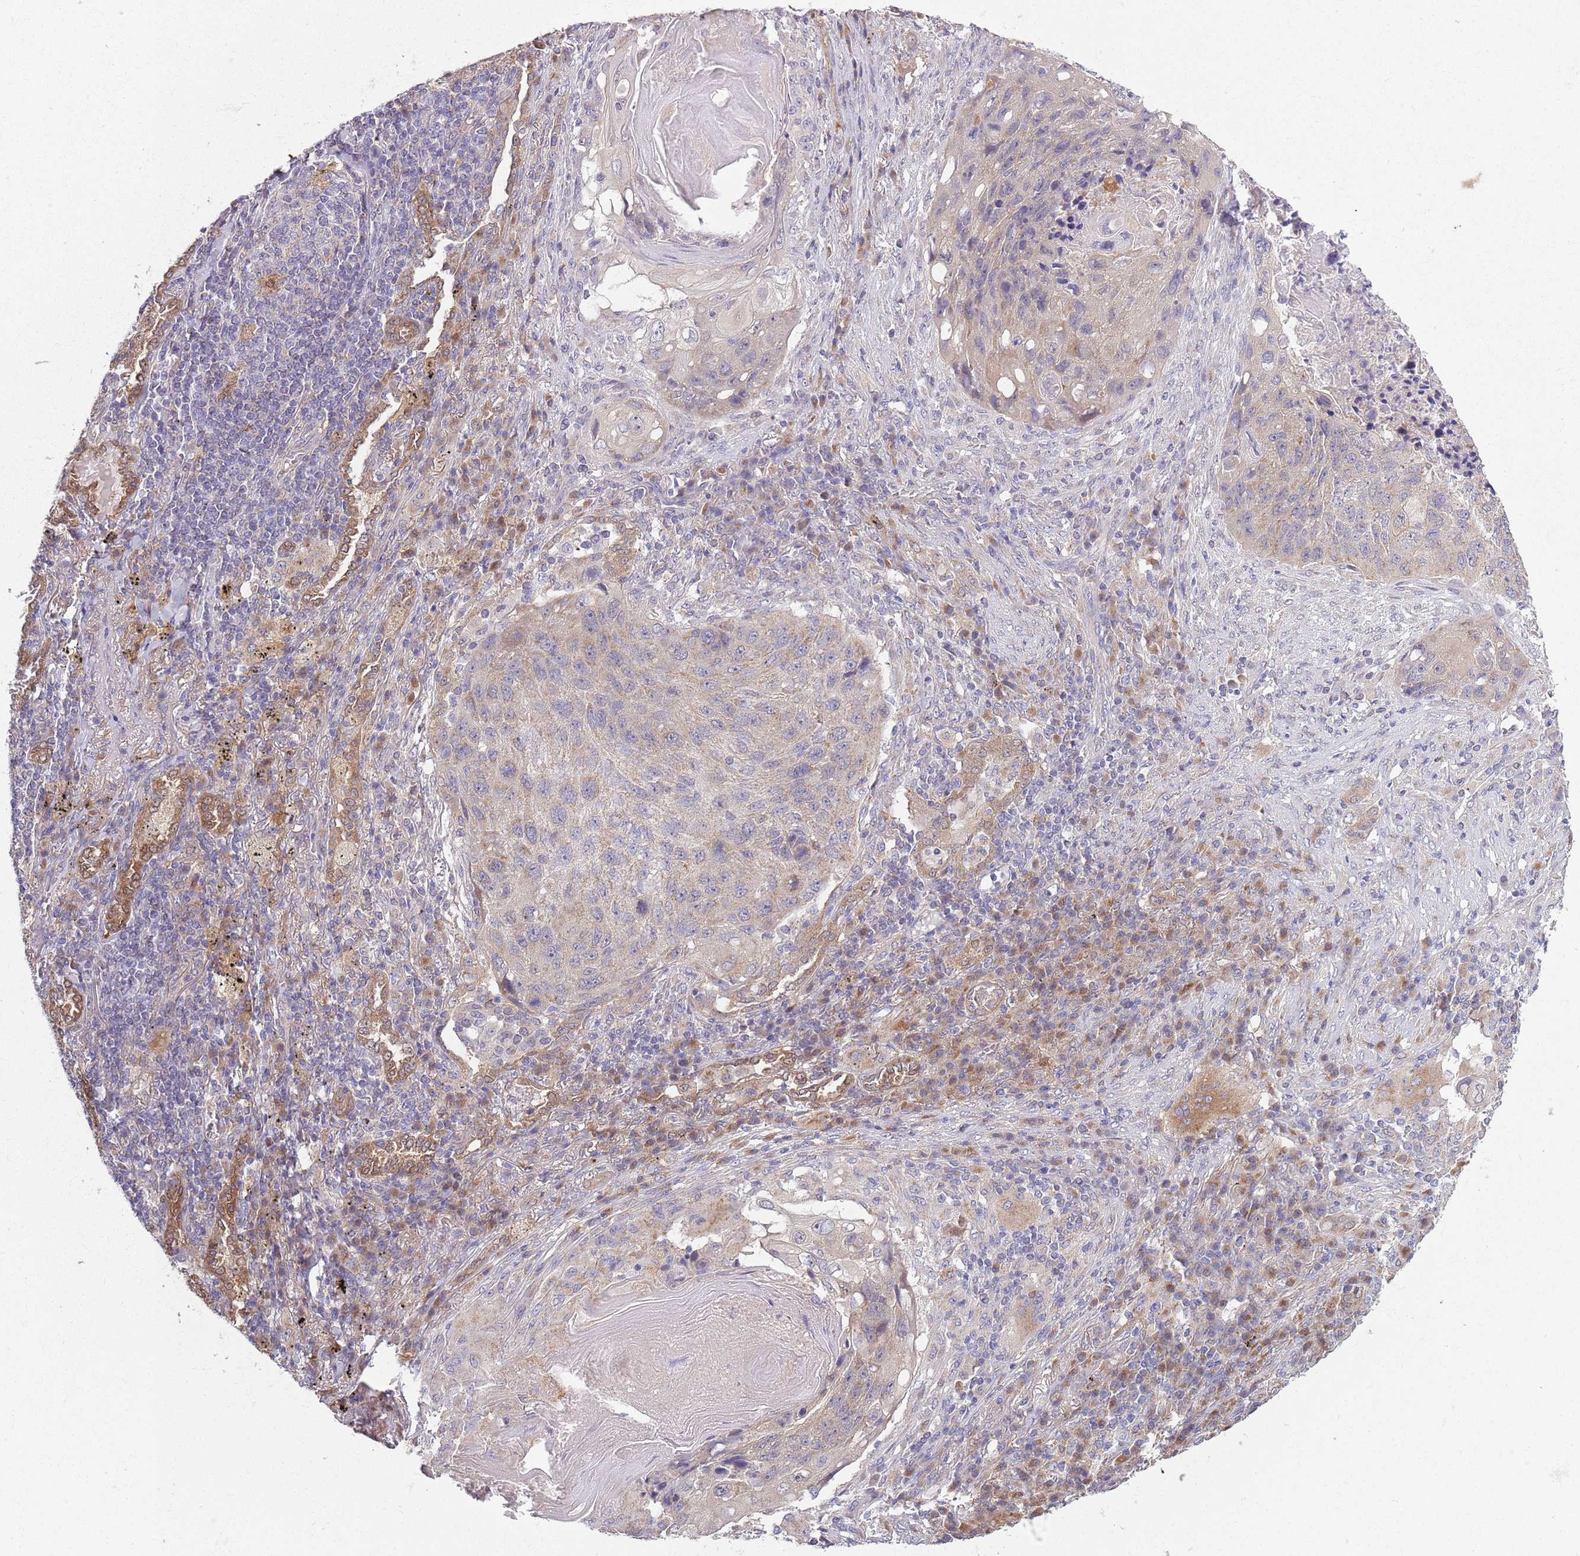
{"staining": {"intensity": "weak", "quantity": "<25%", "location": "cytoplasmic/membranous"}, "tissue": "lung cancer", "cell_type": "Tumor cells", "image_type": "cancer", "snomed": [{"axis": "morphology", "description": "Squamous cell carcinoma, NOS"}, {"axis": "topography", "description": "Lung"}], "caption": "An immunohistochemistry photomicrograph of lung squamous cell carcinoma is shown. There is no staining in tumor cells of lung squamous cell carcinoma.", "gene": "COQ5", "patient": {"sex": "female", "age": 63}}